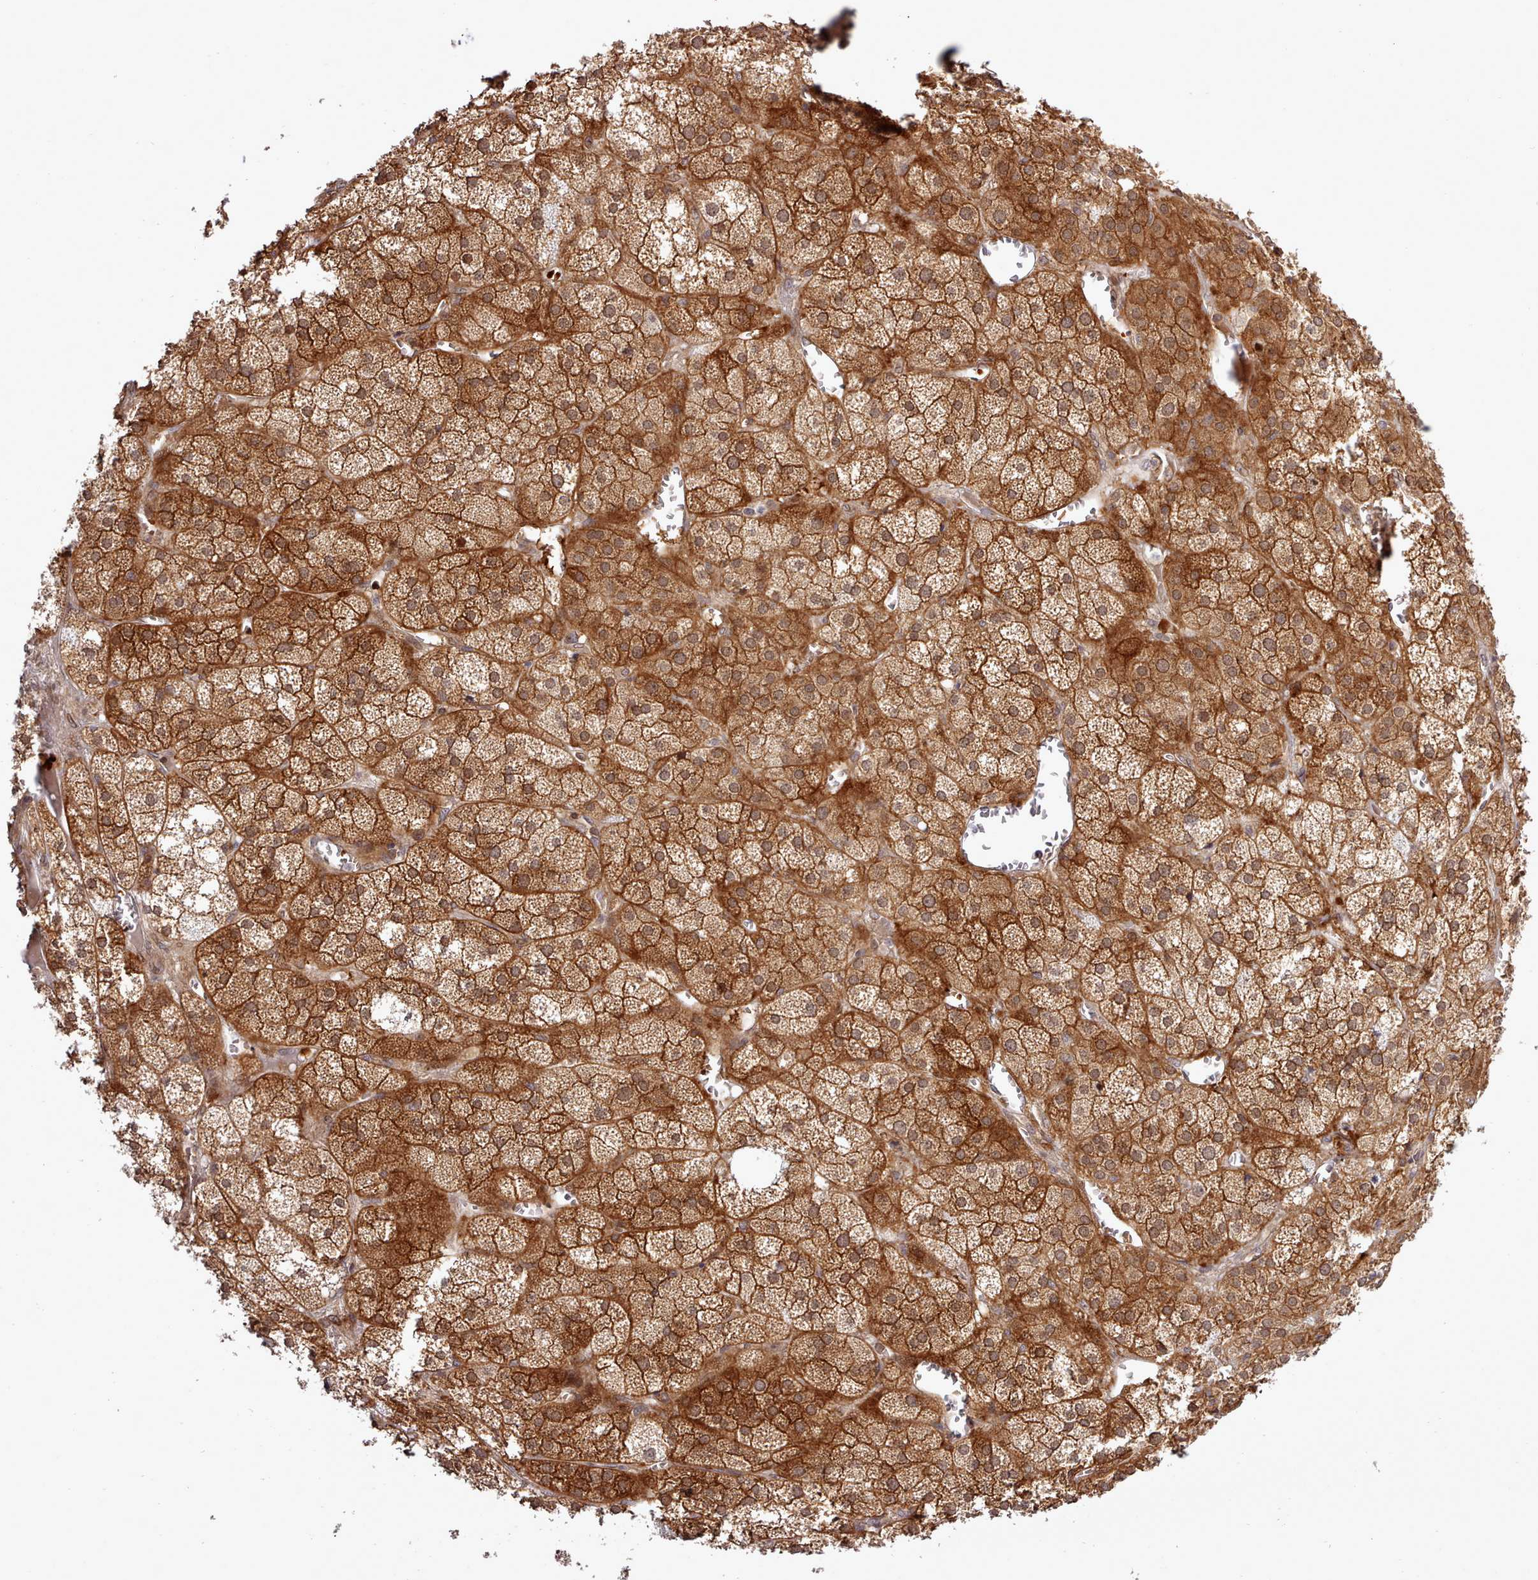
{"staining": {"intensity": "strong", "quantity": ">75%", "location": "cytoplasmic/membranous,nuclear"}, "tissue": "adrenal gland", "cell_type": "Glandular cells", "image_type": "normal", "snomed": [{"axis": "morphology", "description": "Normal tissue, NOS"}, {"axis": "topography", "description": "Adrenal gland"}], "caption": "IHC (DAB) staining of benign human adrenal gland exhibits strong cytoplasmic/membranous,nuclear protein staining in approximately >75% of glandular cells.", "gene": "UBE2G1", "patient": {"sex": "female", "age": 61}}